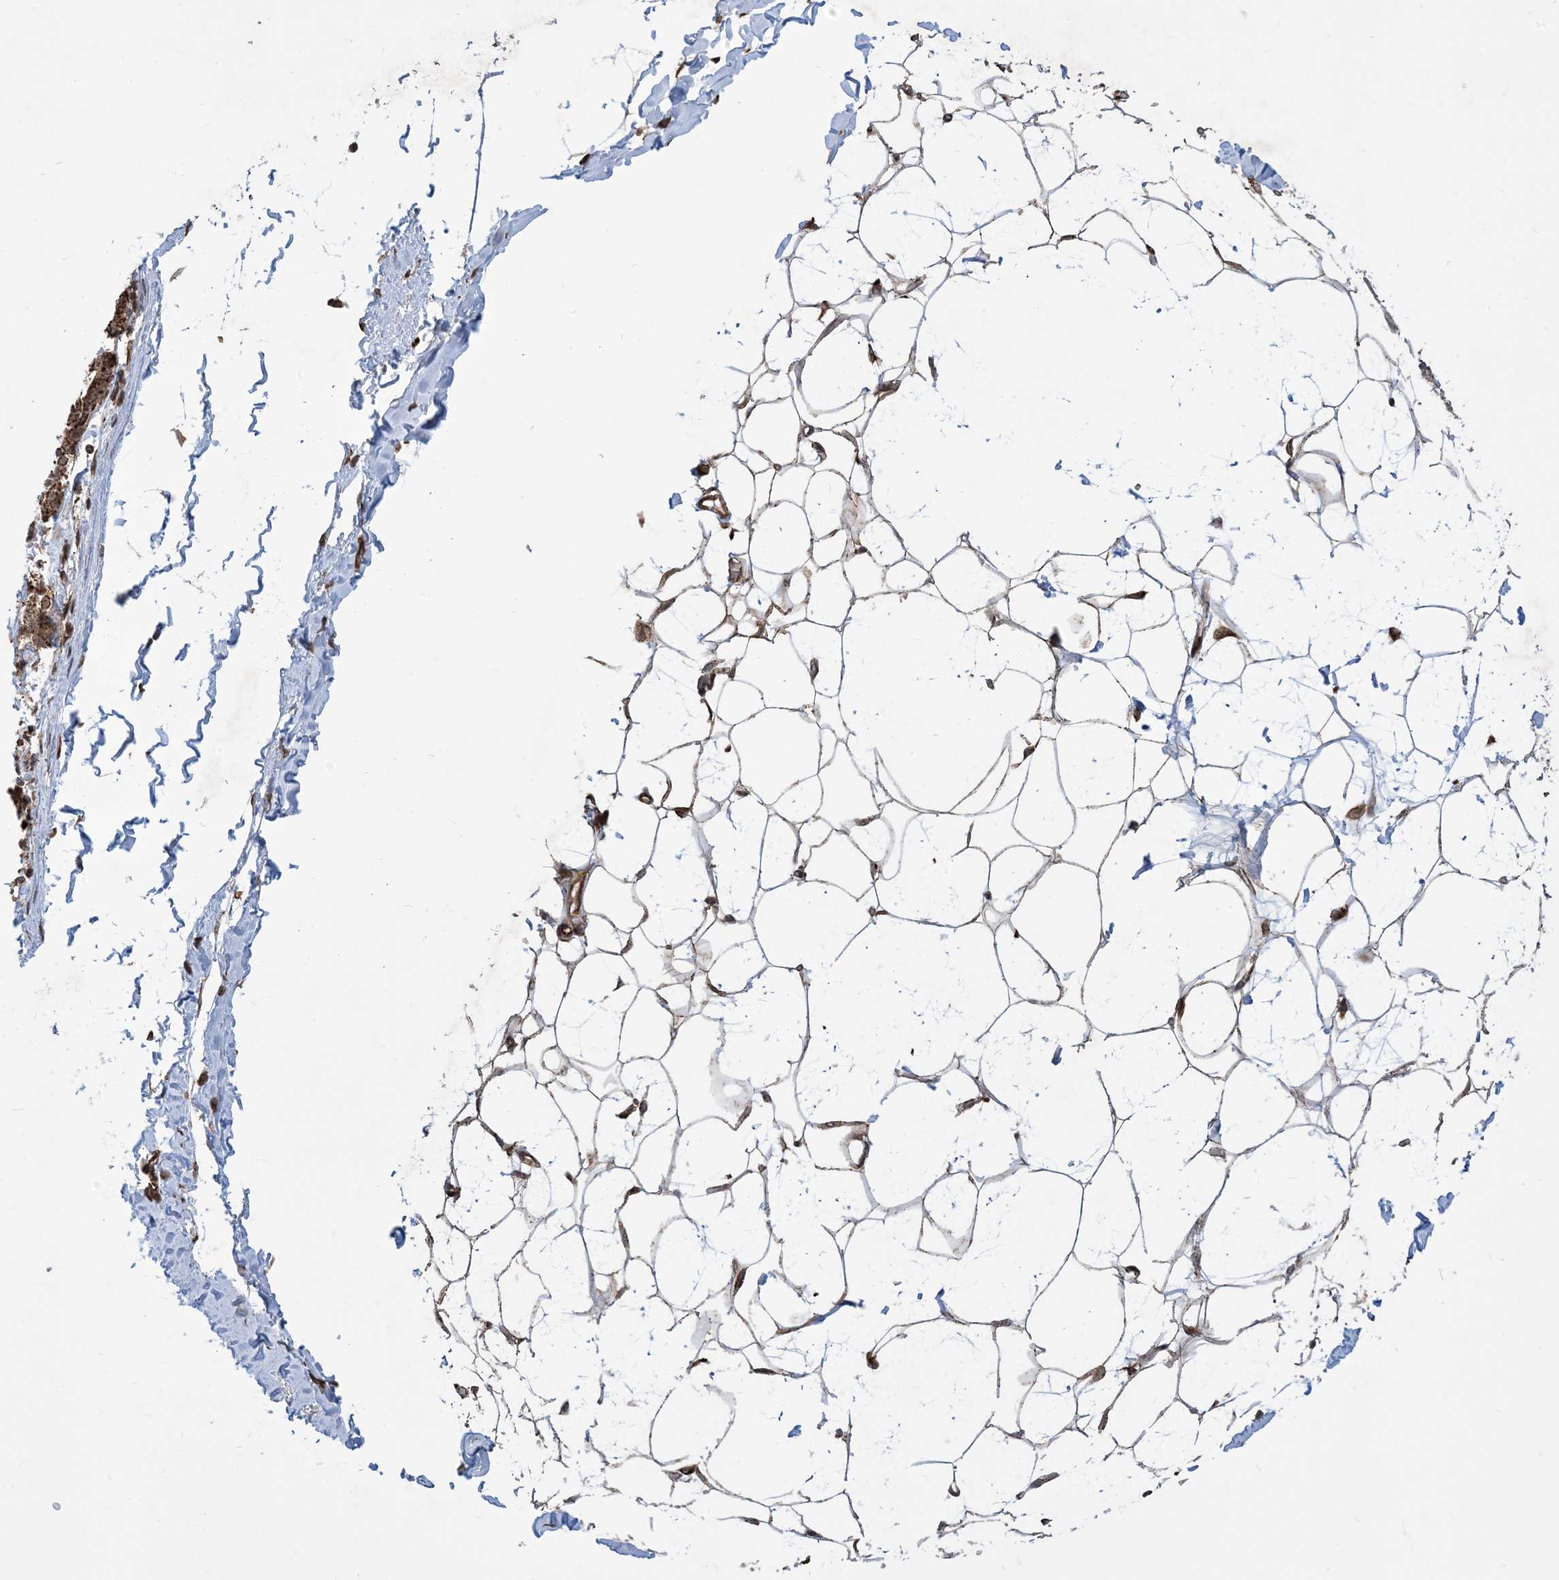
{"staining": {"intensity": "moderate", "quantity": ">75%", "location": "cytoplasmic/membranous"}, "tissue": "breast", "cell_type": "Adipocytes", "image_type": "normal", "snomed": [{"axis": "morphology", "description": "Normal tissue, NOS"}, {"axis": "topography", "description": "Breast"}], "caption": "Adipocytes display medium levels of moderate cytoplasmic/membranous positivity in approximately >75% of cells in normal human breast.", "gene": "FAM9B", "patient": {"sex": "female", "age": 27}}